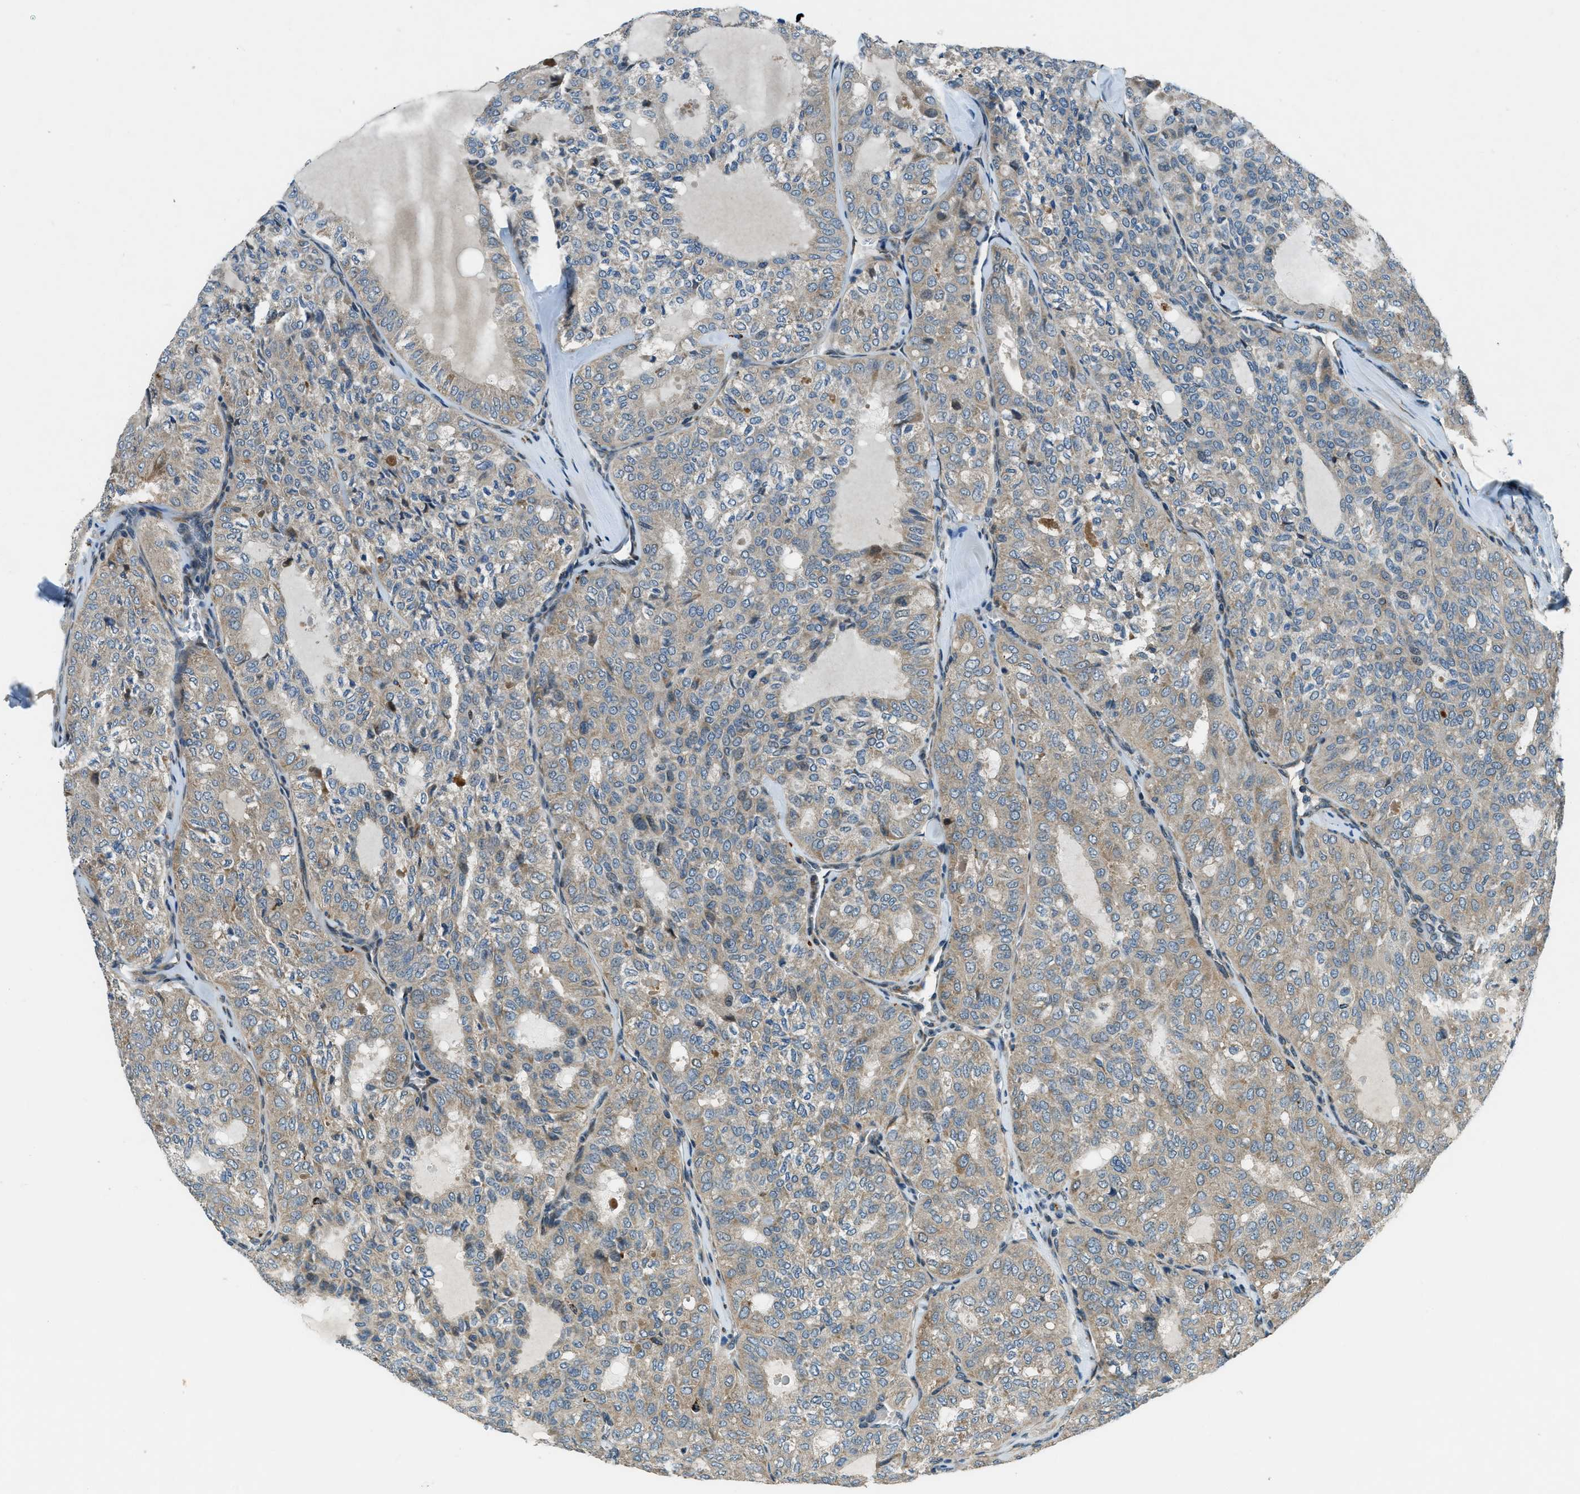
{"staining": {"intensity": "weak", "quantity": "25%-75%", "location": "cytoplasmic/membranous"}, "tissue": "thyroid cancer", "cell_type": "Tumor cells", "image_type": "cancer", "snomed": [{"axis": "morphology", "description": "Follicular adenoma carcinoma, NOS"}, {"axis": "topography", "description": "Thyroid gland"}], "caption": "Immunohistochemical staining of follicular adenoma carcinoma (thyroid) shows low levels of weak cytoplasmic/membranous expression in approximately 25%-75% of tumor cells.", "gene": "GINM1", "patient": {"sex": "male", "age": 75}}